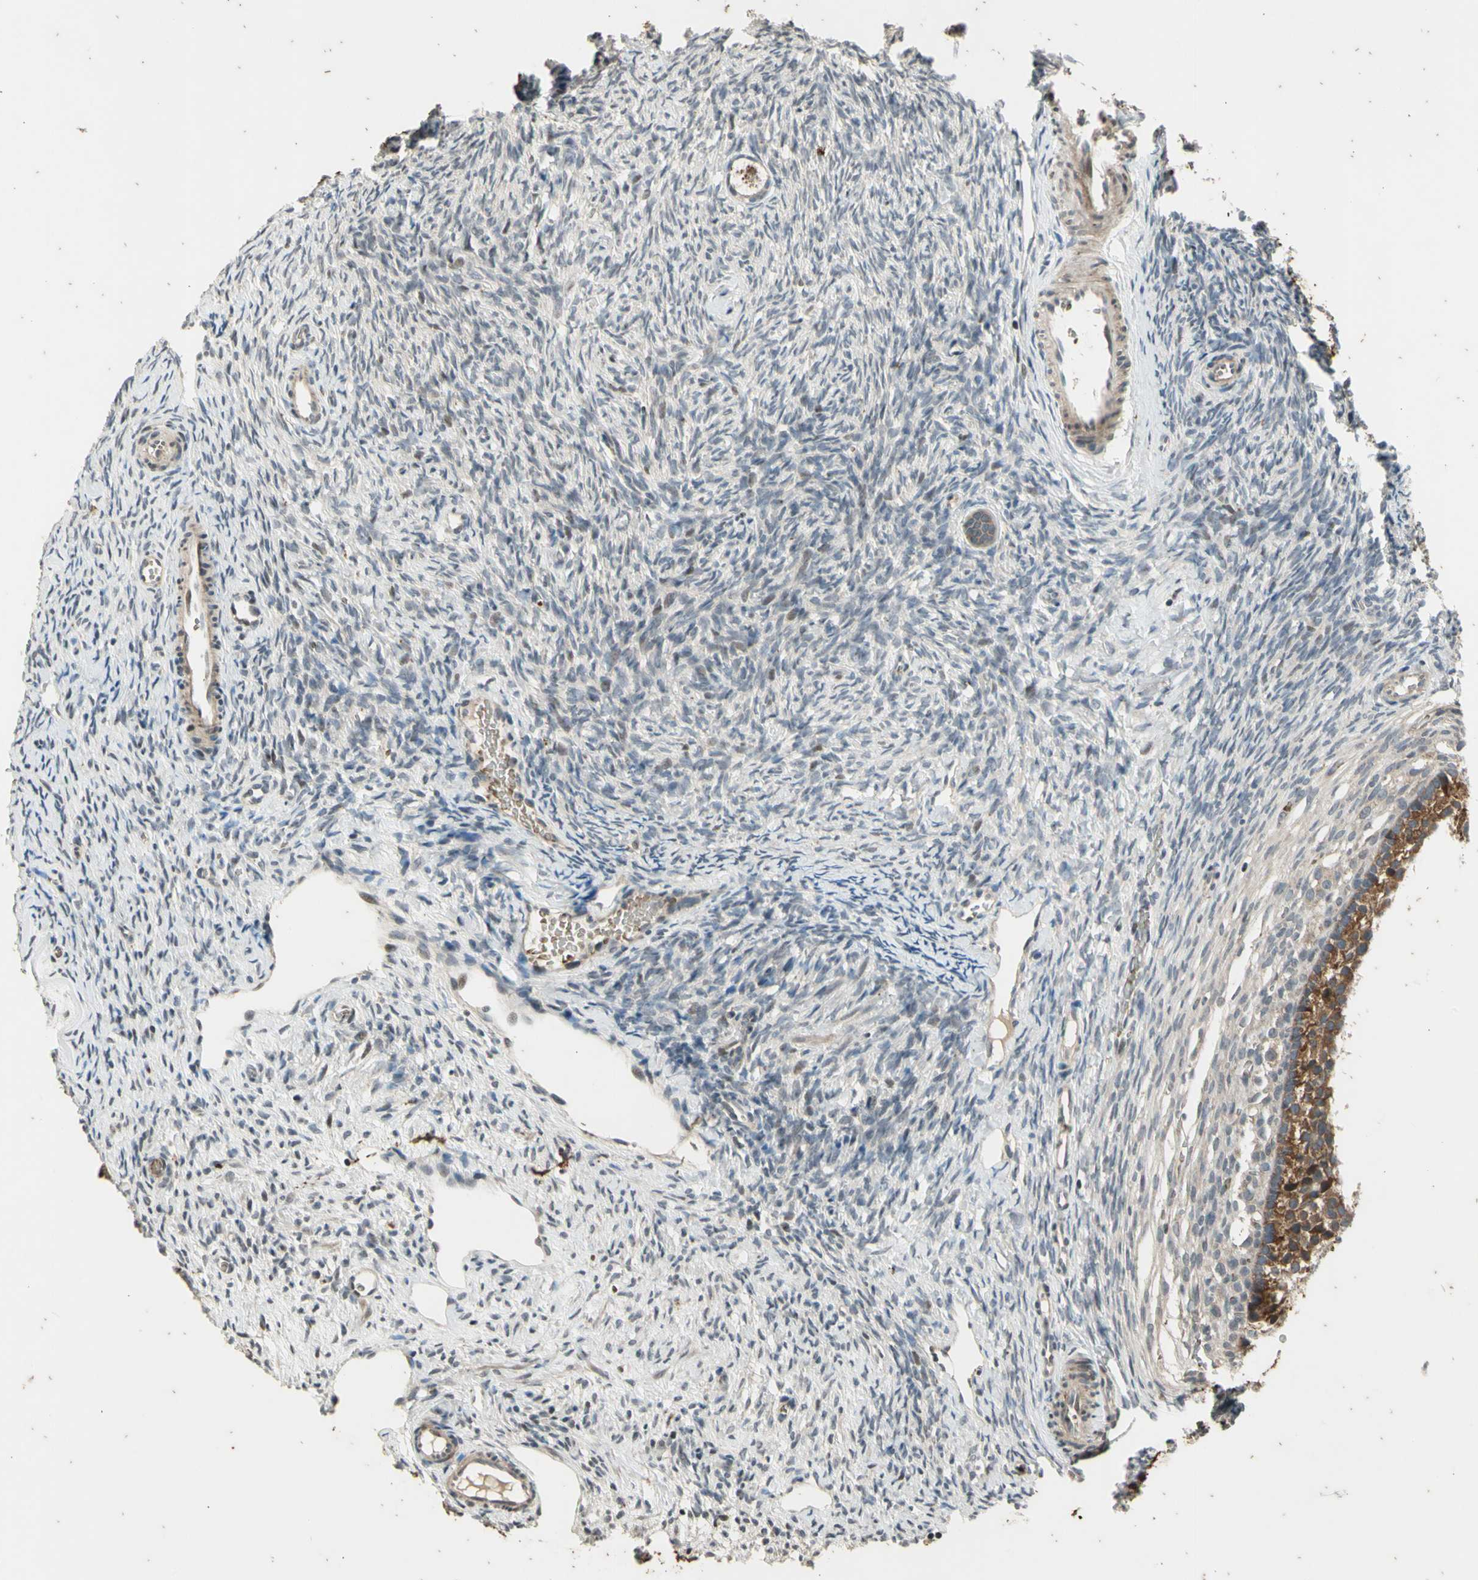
{"staining": {"intensity": "weak", "quantity": ">75%", "location": "cytoplasmic/membranous"}, "tissue": "ovary", "cell_type": "Follicle cells", "image_type": "normal", "snomed": [{"axis": "morphology", "description": "Normal tissue, NOS"}, {"axis": "topography", "description": "Ovary"}], "caption": "Immunohistochemical staining of benign human ovary shows low levels of weak cytoplasmic/membranous expression in about >75% of follicle cells. (Stains: DAB (3,3'-diaminobenzidine) in brown, nuclei in blue, Microscopy: brightfield microscopy at high magnification).", "gene": "EFNB2", "patient": {"sex": "female", "age": 35}}